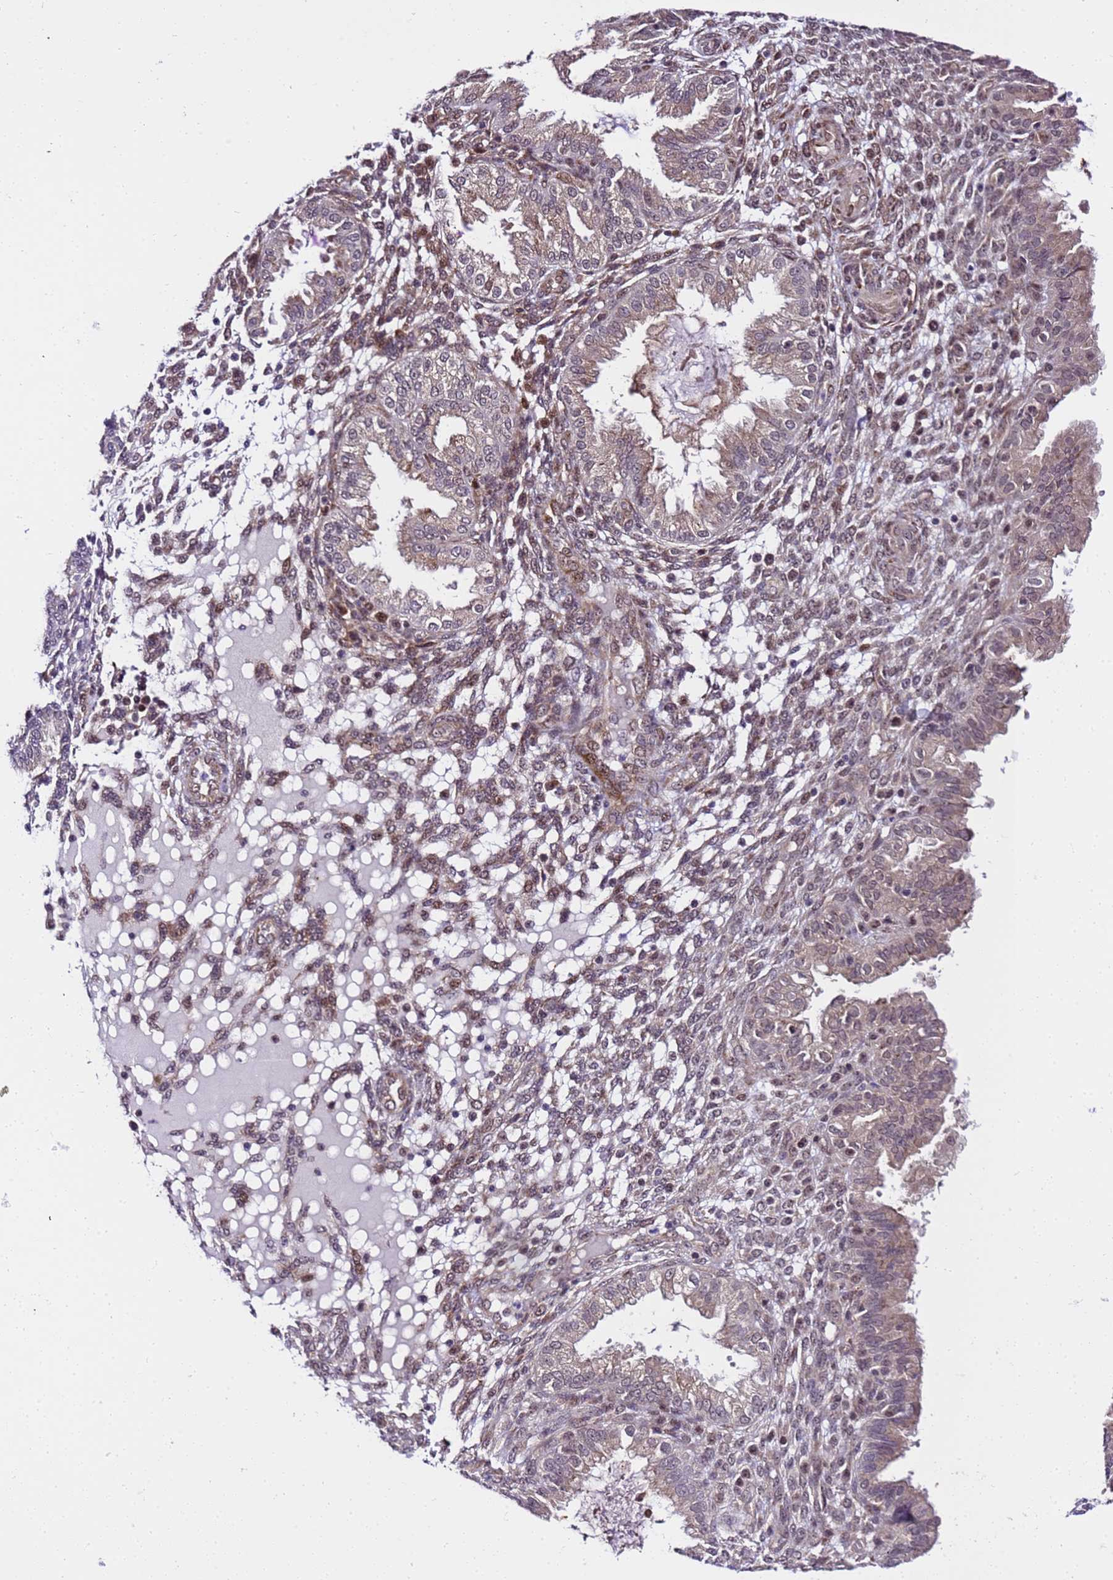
{"staining": {"intensity": "moderate", "quantity": "<25%", "location": "nuclear"}, "tissue": "endometrium", "cell_type": "Cells in endometrial stroma", "image_type": "normal", "snomed": [{"axis": "morphology", "description": "Normal tissue, NOS"}, {"axis": "topography", "description": "Endometrium"}], "caption": "Cells in endometrial stroma exhibit moderate nuclear positivity in about <25% of cells in benign endometrium. (IHC, brightfield microscopy, high magnification).", "gene": "SLX4IP", "patient": {"sex": "female", "age": 33}}